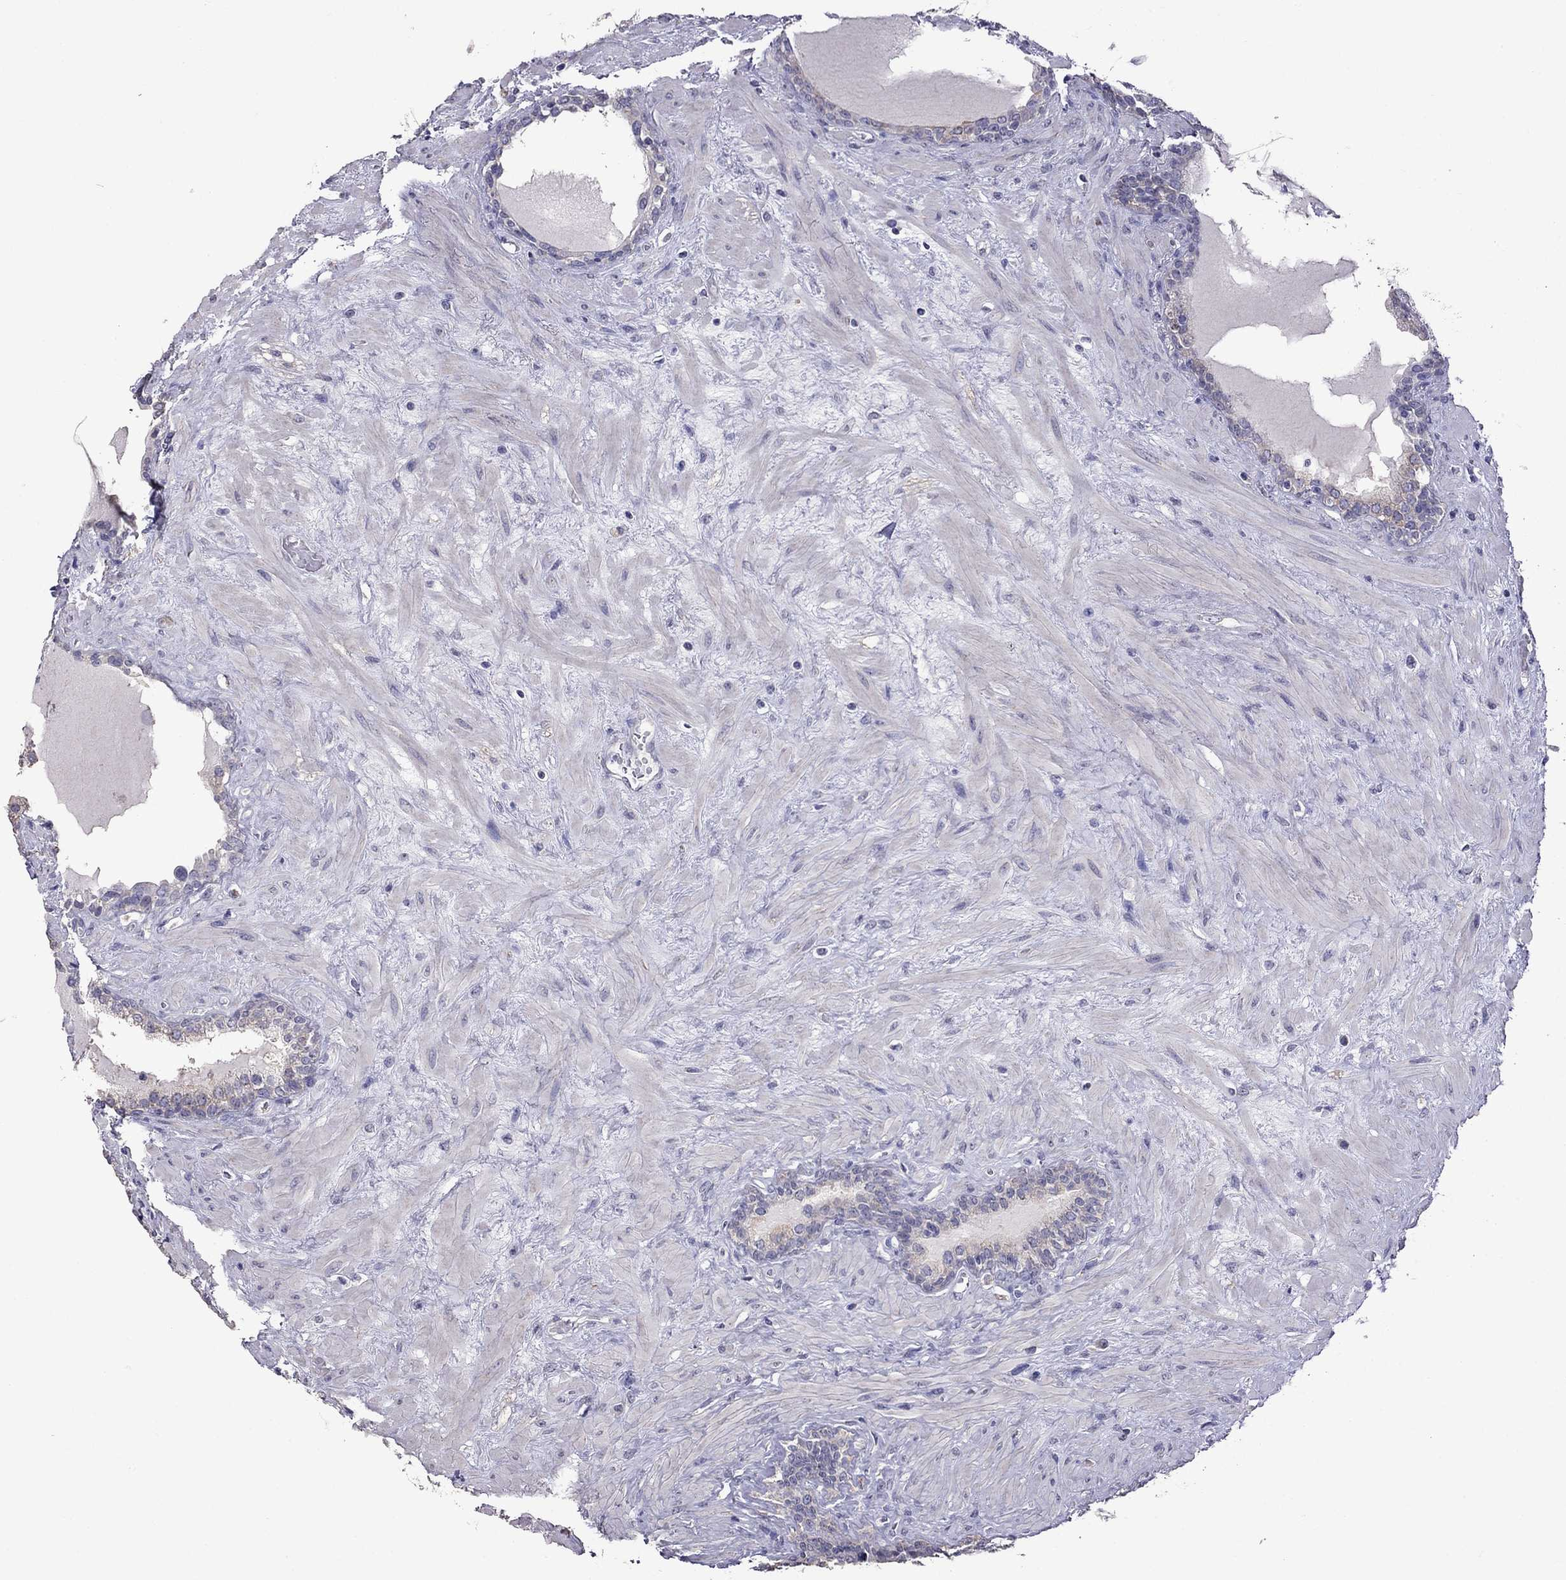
{"staining": {"intensity": "weak", "quantity": "25%-75%", "location": "cytoplasmic/membranous"}, "tissue": "prostate", "cell_type": "Glandular cells", "image_type": "normal", "snomed": [{"axis": "morphology", "description": "Normal tissue, NOS"}, {"axis": "topography", "description": "Prostate"}], "caption": "Immunohistochemical staining of benign prostate exhibits low levels of weak cytoplasmic/membranous positivity in about 25%-75% of glandular cells.", "gene": "AK5", "patient": {"sex": "male", "age": 63}}